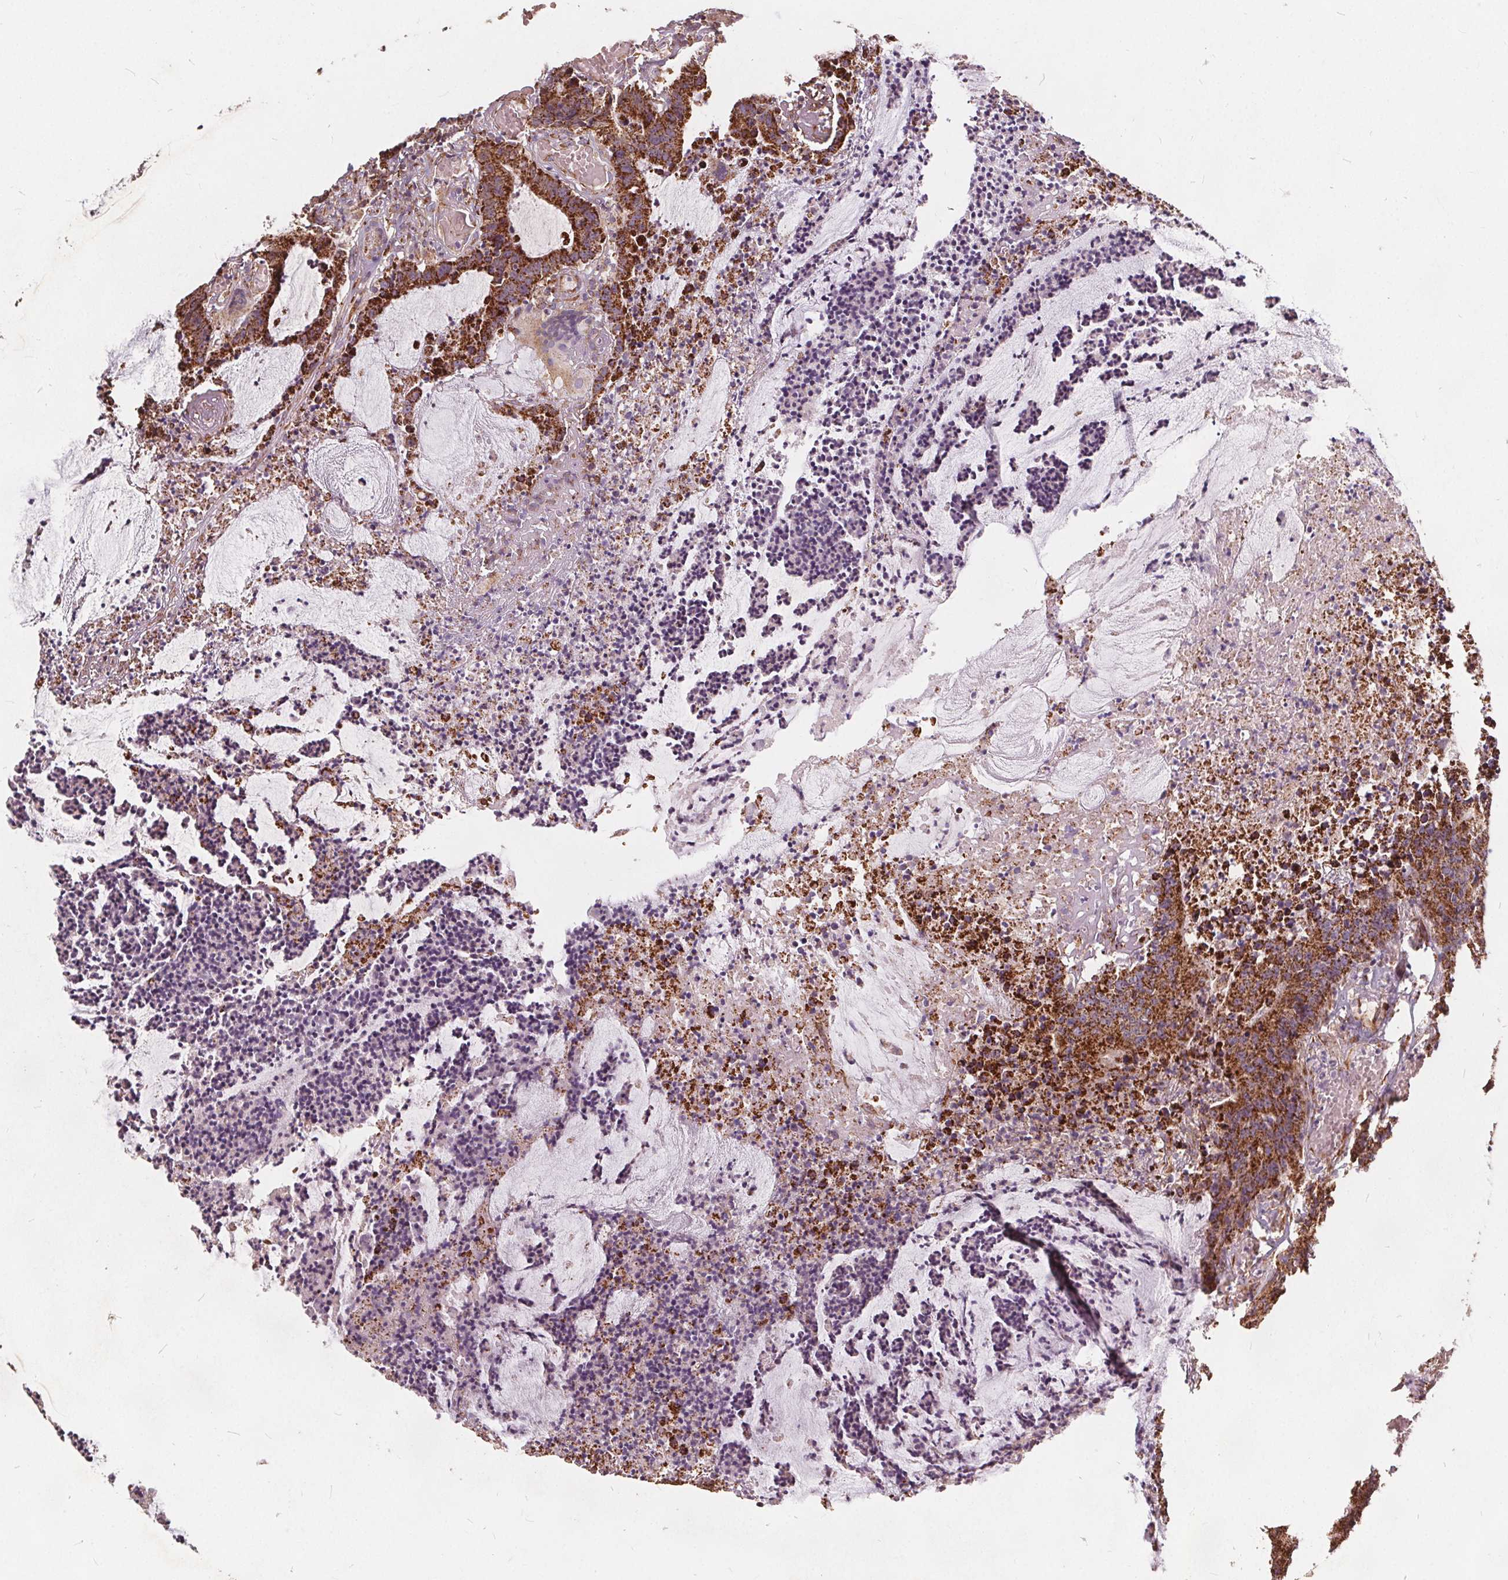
{"staining": {"intensity": "strong", "quantity": ">75%", "location": "cytoplasmic/membranous"}, "tissue": "colorectal cancer", "cell_type": "Tumor cells", "image_type": "cancer", "snomed": [{"axis": "morphology", "description": "Adenocarcinoma, NOS"}, {"axis": "topography", "description": "Colon"}], "caption": "Immunohistochemical staining of human colorectal cancer (adenocarcinoma) displays high levels of strong cytoplasmic/membranous staining in about >75% of tumor cells.", "gene": "PLSCR3", "patient": {"sex": "female", "age": 78}}